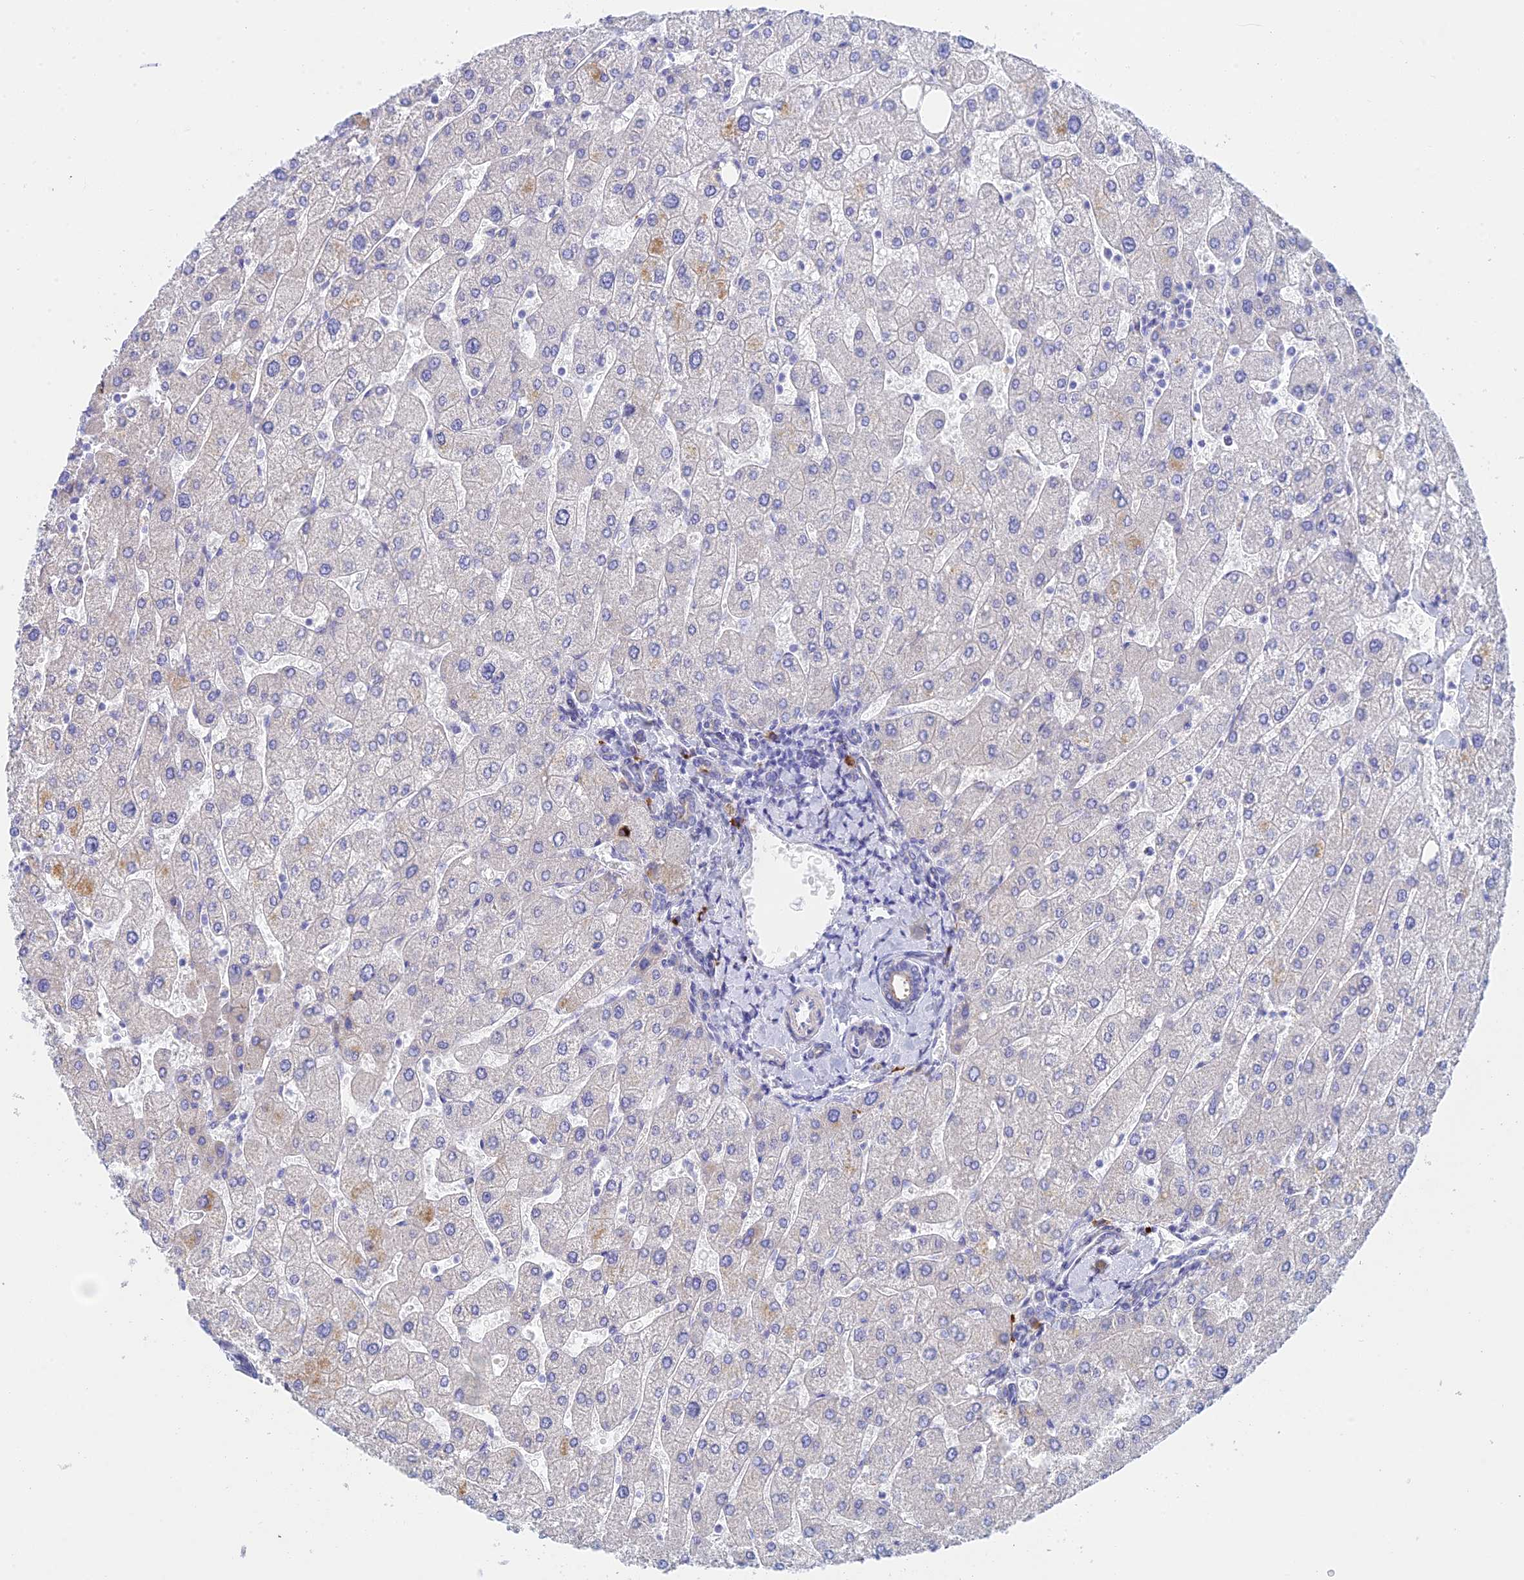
{"staining": {"intensity": "negative", "quantity": "none", "location": "none"}, "tissue": "liver", "cell_type": "Cholangiocytes", "image_type": "normal", "snomed": [{"axis": "morphology", "description": "Normal tissue, NOS"}, {"axis": "topography", "description": "Liver"}], "caption": "IHC image of normal human liver stained for a protein (brown), which shows no positivity in cholangiocytes. (DAB immunohistochemistry (IHC) visualized using brightfield microscopy, high magnification).", "gene": "CEP152", "patient": {"sex": "male", "age": 55}}